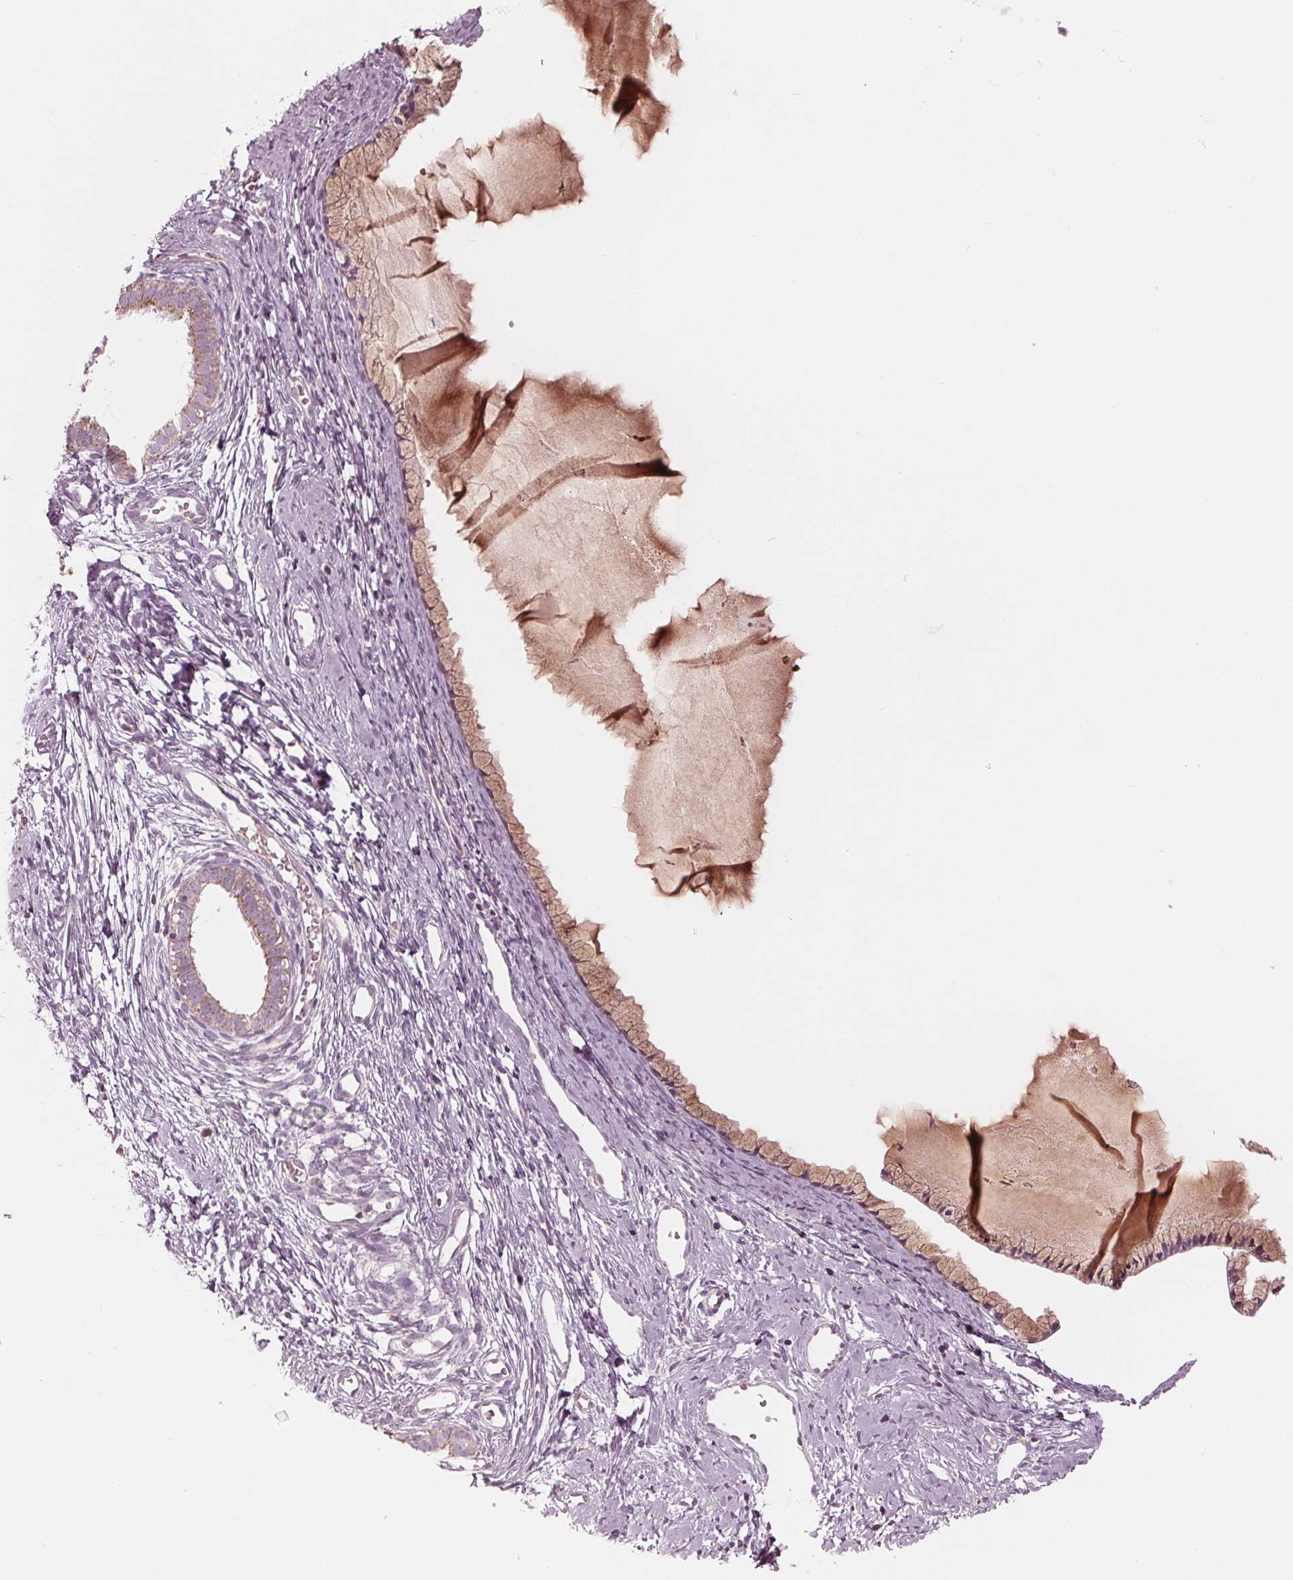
{"staining": {"intensity": "moderate", "quantity": "25%-75%", "location": "cytoplasmic/membranous"}, "tissue": "cervix", "cell_type": "Glandular cells", "image_type": "normal", "snomed": [{"axis": "morphology", "description": "Normal tissue, NOS"}, {"axis": "topography", "description": "Cervix"}], "caption": "Moderate cytoplasmic/membranous expression is identified in about 25%-75% of glandular cells in unremarkable cervix.", "gene": "CLN6", "patient": {"sex": "female", "age": 40}}